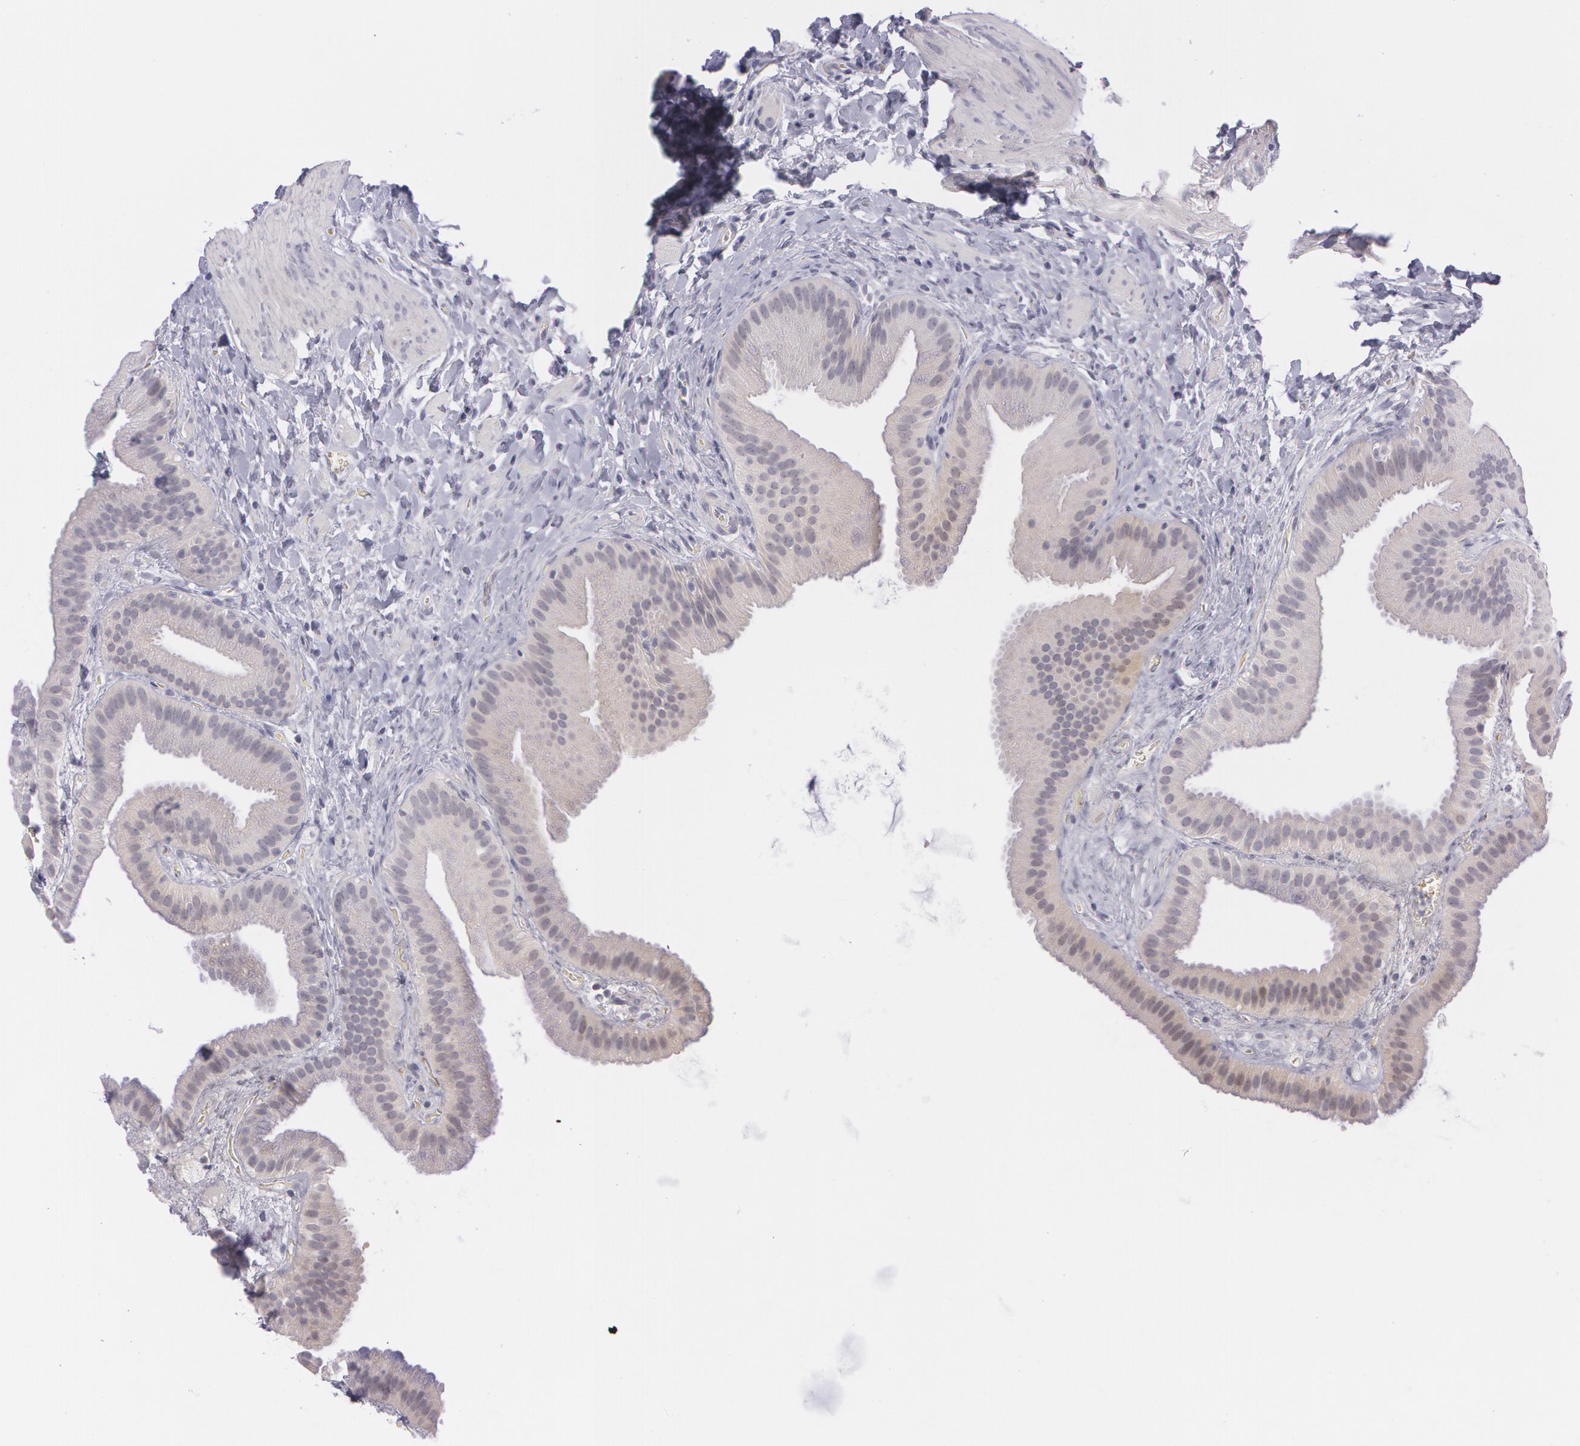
{"staining": {"intensity": "negative", "quantity": "none", "location": "none"}, "tissue": "gallbladder", "cell_type": "Glandular cells", "image_type": "normal", "snomed": [{"axis": "morphology", "description": "Normal tissue, NOS"}, {"axis": "topography", "description": "Gallbladder"}], "caption": "Immunohistochemical staining of normal human gallbladder reveals no significant expression in glandular cells. (DAB (3,3'-diaminobenzidine) IHC, high magnification).", "gene": "IL1RN", "patient": {"sex": "female", "age": 63}}